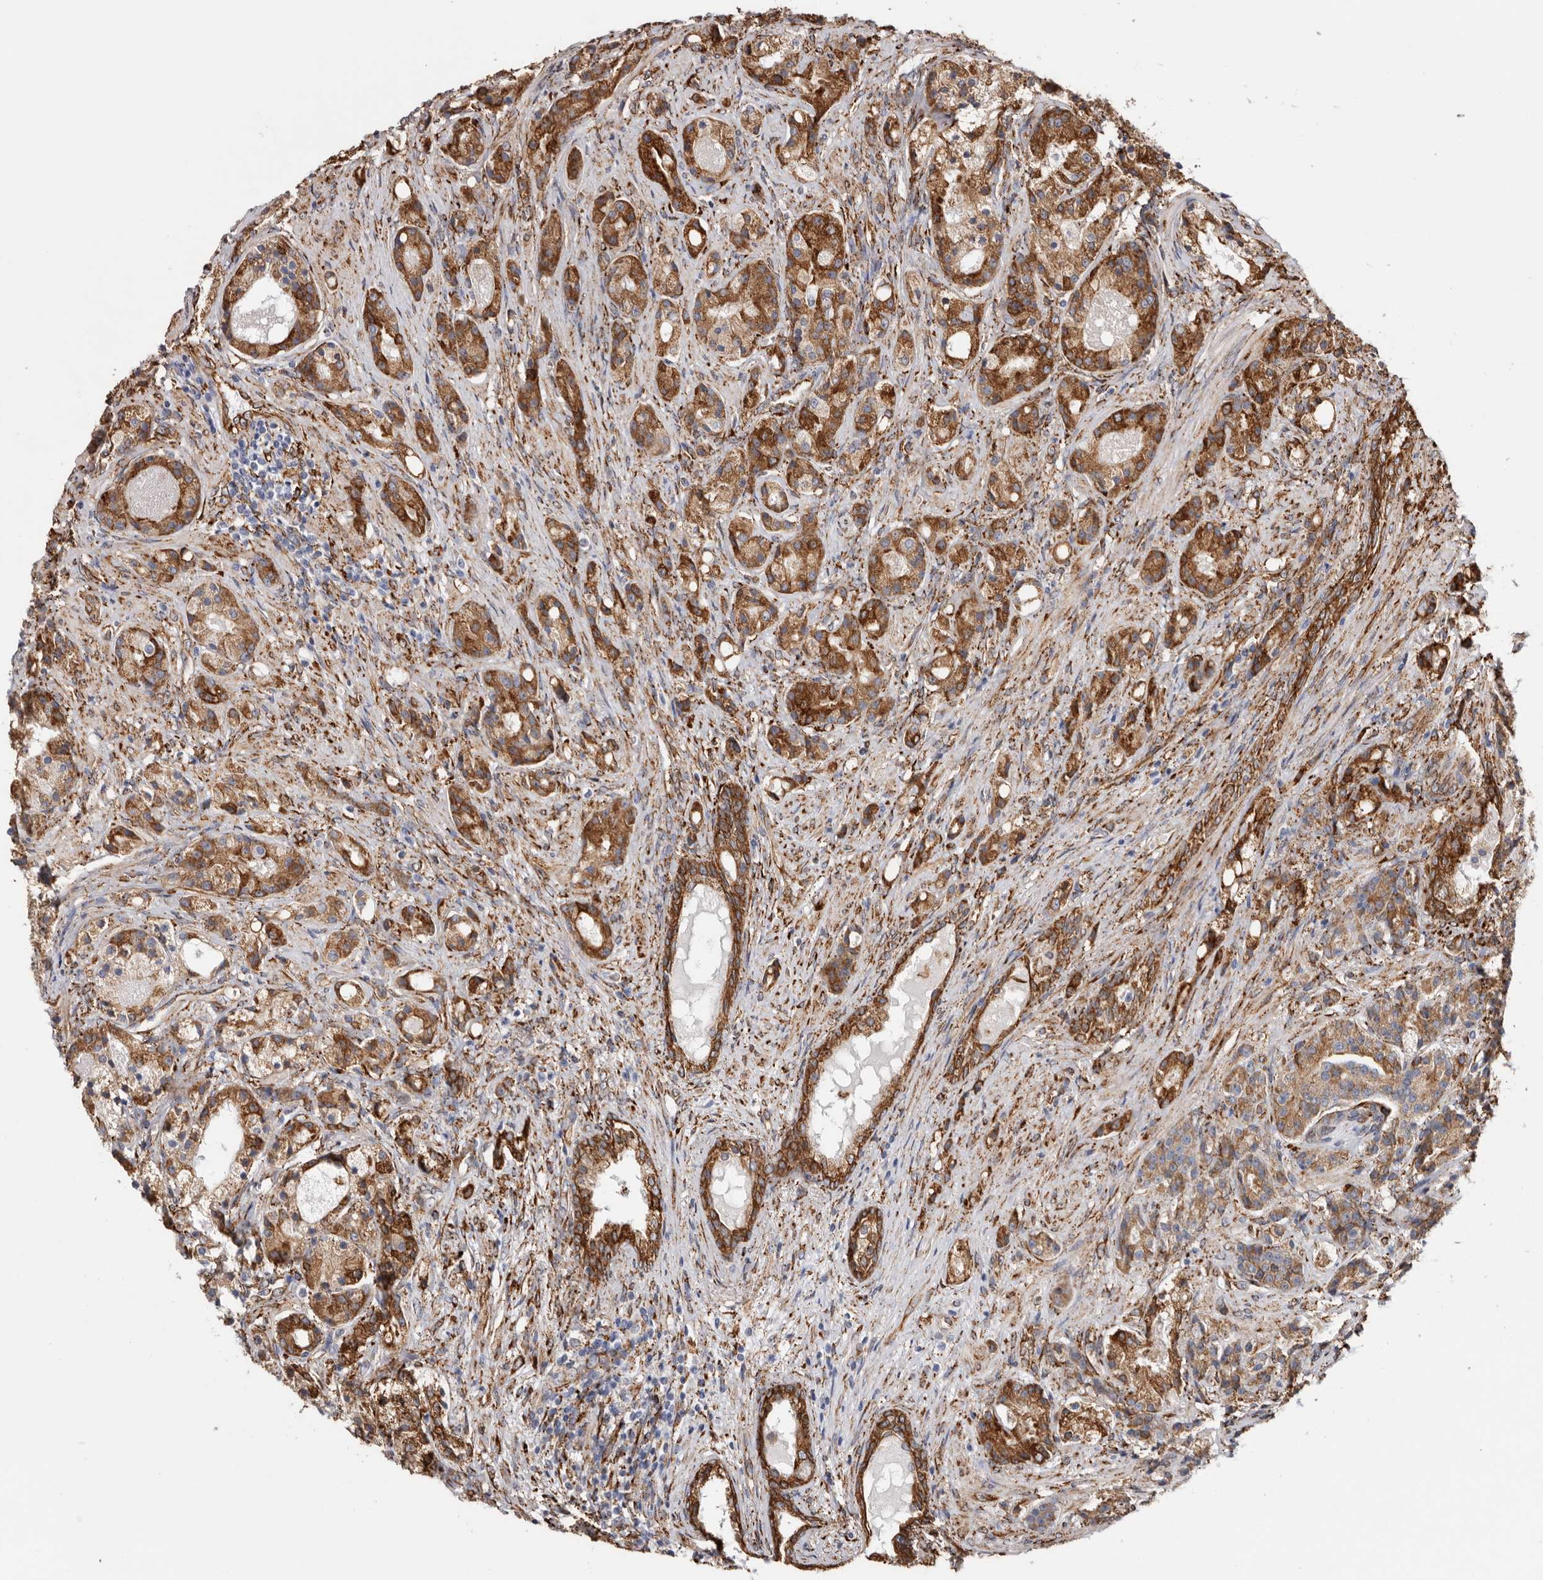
{"staining": {"intensity": "moderate", "quantity": ">75%", "location": "cytoplasmic/membranous"}, "tissue": "prostate cancer", "cell_type": "Tumor cells", "image_type": "cancer", "snomed": [{"axis": "morphology", "description": "Adenocarcinoma, High grade"}, {"axis": "topography", "description": "Prostate"}], "caption": "A medium amount of moderate cytoplasmic/membranous staining is identified in about >75% of tumor cells in adenocarcinoma (high-grade) (prostate) tissue.", "gene": "SEMA3E", "patient": {"sex": "male", "age": 60}}